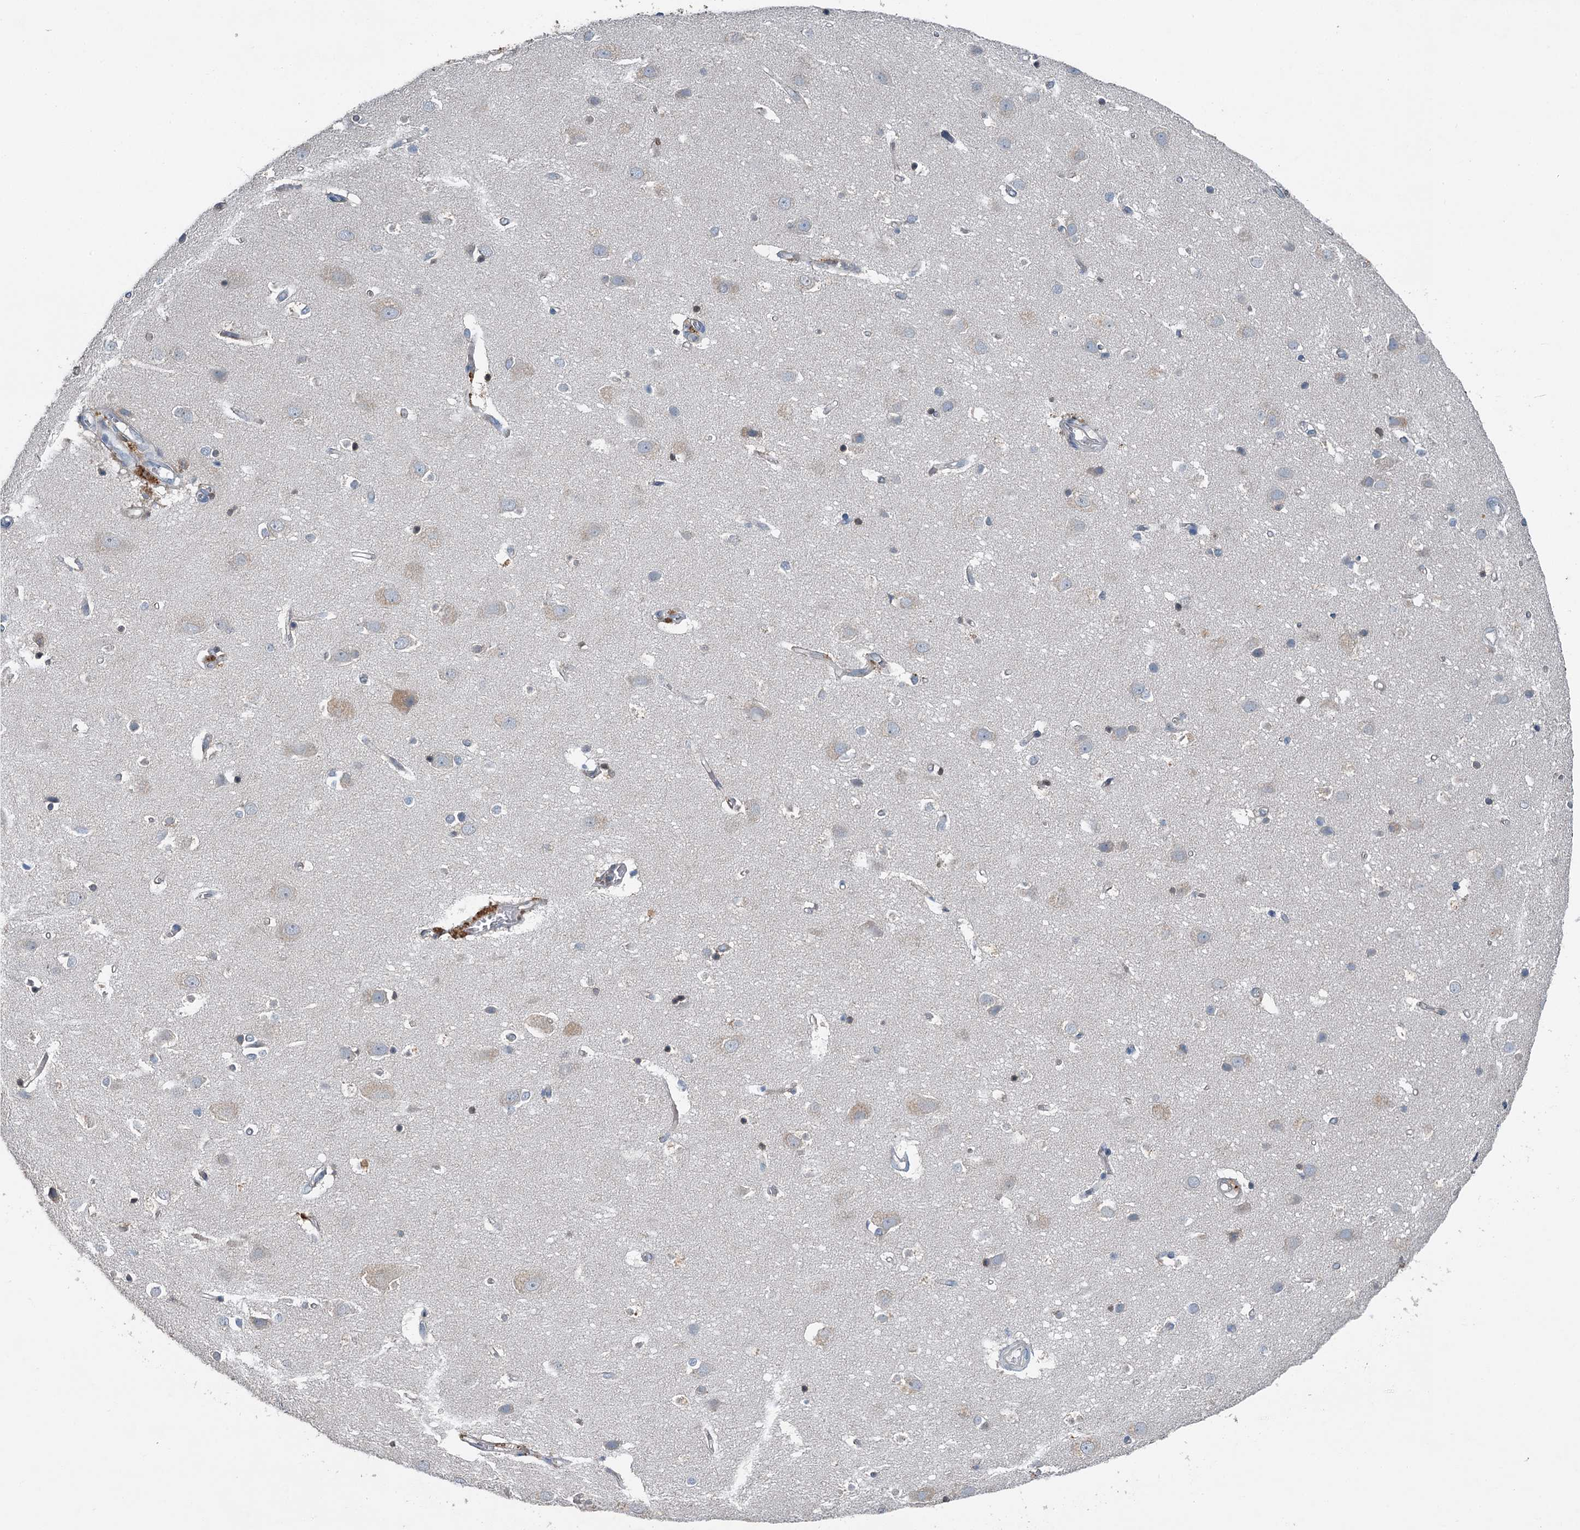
{"staining": {"intensity": "negative", "quantity": "none", "location": "none"}, "tissue": "cerebral cortex", "cell_type": "Endothelial cells", "image_type": "normal", "snomed": [{"axis": "morphology", "description": "Normal tissue, NOS"}, {"axis": "topography", "description": "Cerebral cortex"}], "caption": "This is an immunohistochemistry (IHC) histopathology image of normal human cerebral cortex. There is no expression in endothelial cells.", "gene": "C6orf120", "patient": {"sex": "male", "age": 54}}